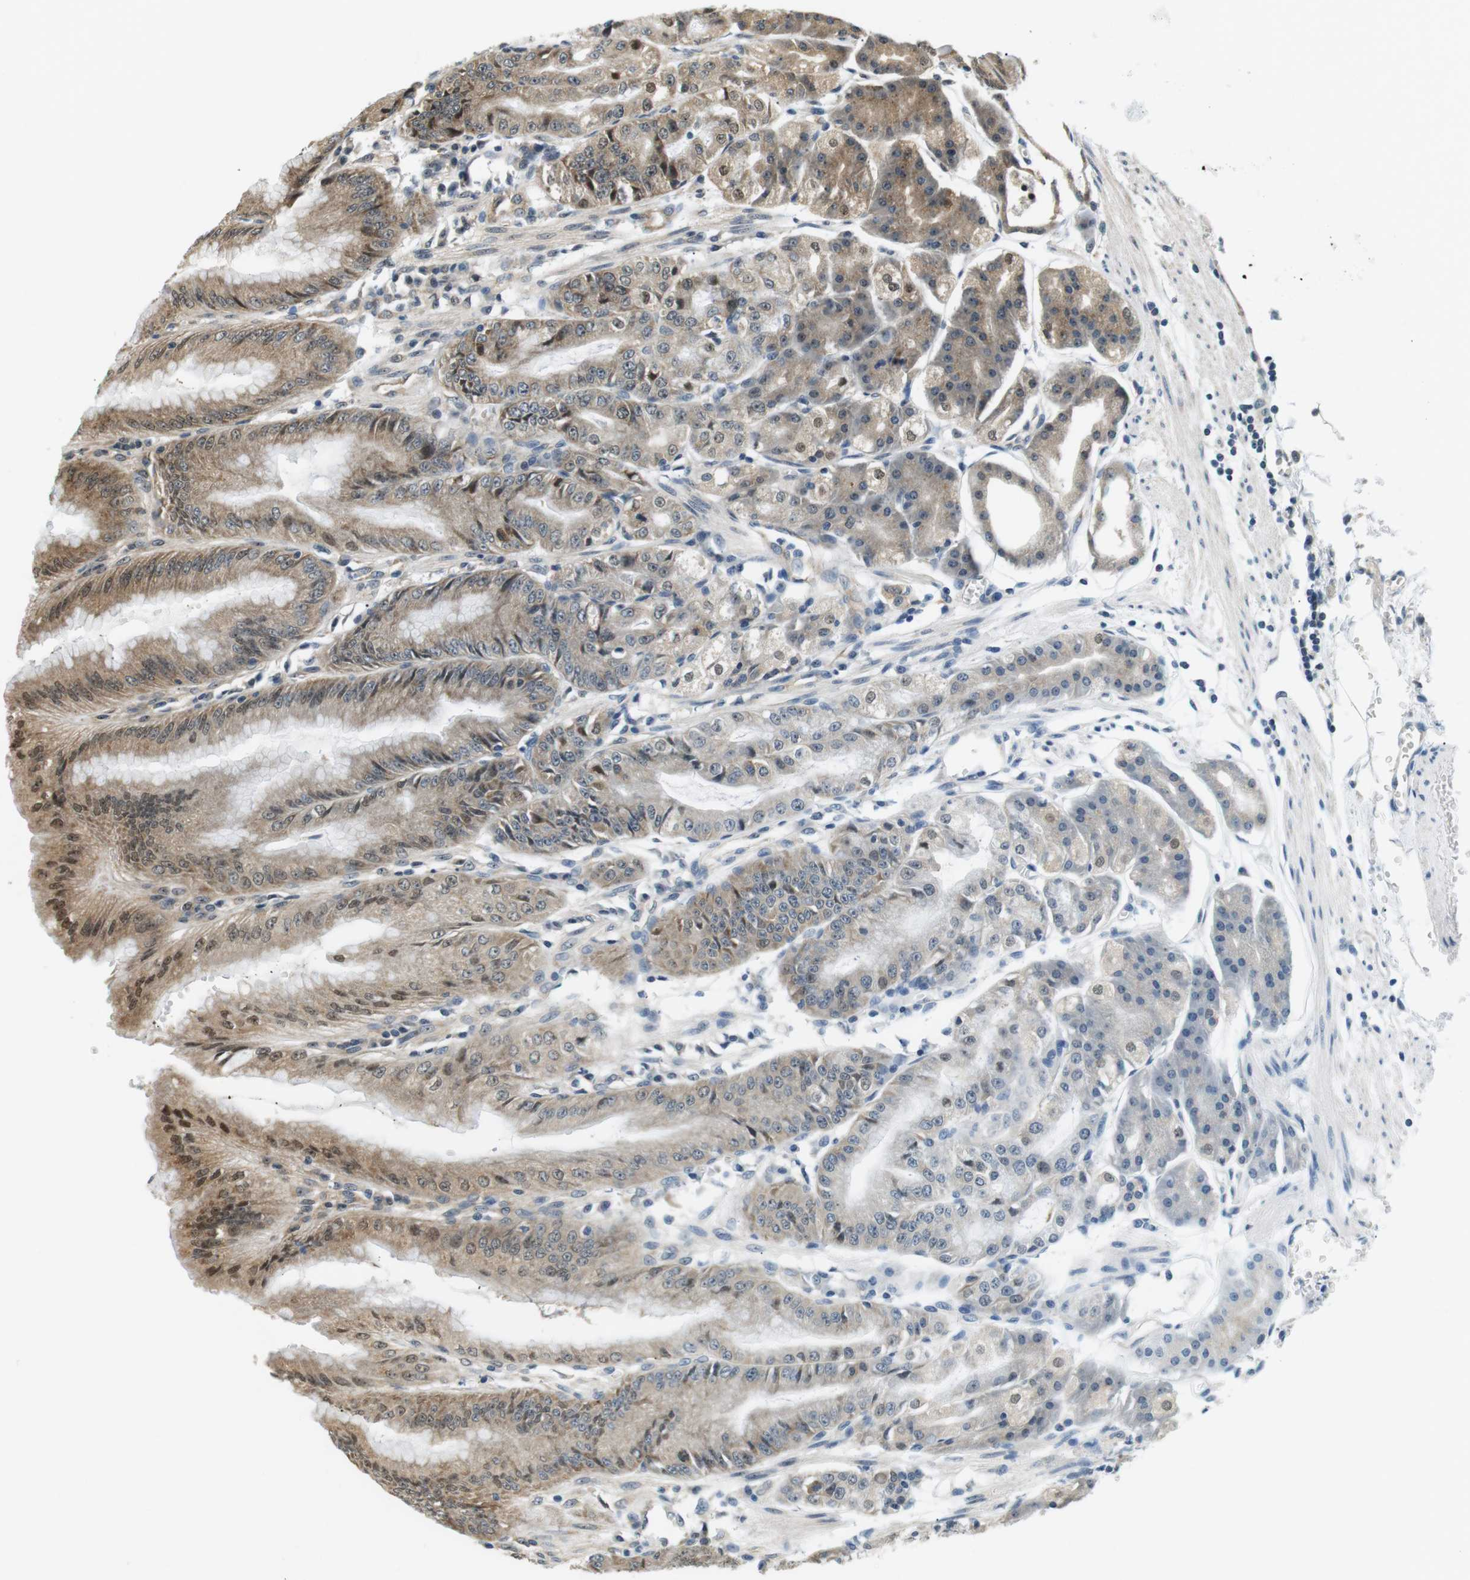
{"staining": {"intensity": "moderate", "quantity": "25%-75%", "location": "cytoplasmic/membranous,nuclear"}, "tissue": "stomach", "cell_type": "Glandular cells", "image_type": "normal", "snomed": [{"axis": "morphology", "description": "Normal tissue, NOS"}, {"axis": "topography", "description": "Stomach, lower"}], "caption": "This micrograph shows IHC staining of benign stomach, with medium moderate cytoplasmic/membranous,nuclear expression in about 25%-75% of glandular cells.", "gene": "CSNK2B", "patient": {"sex": "male", "age": 71}}